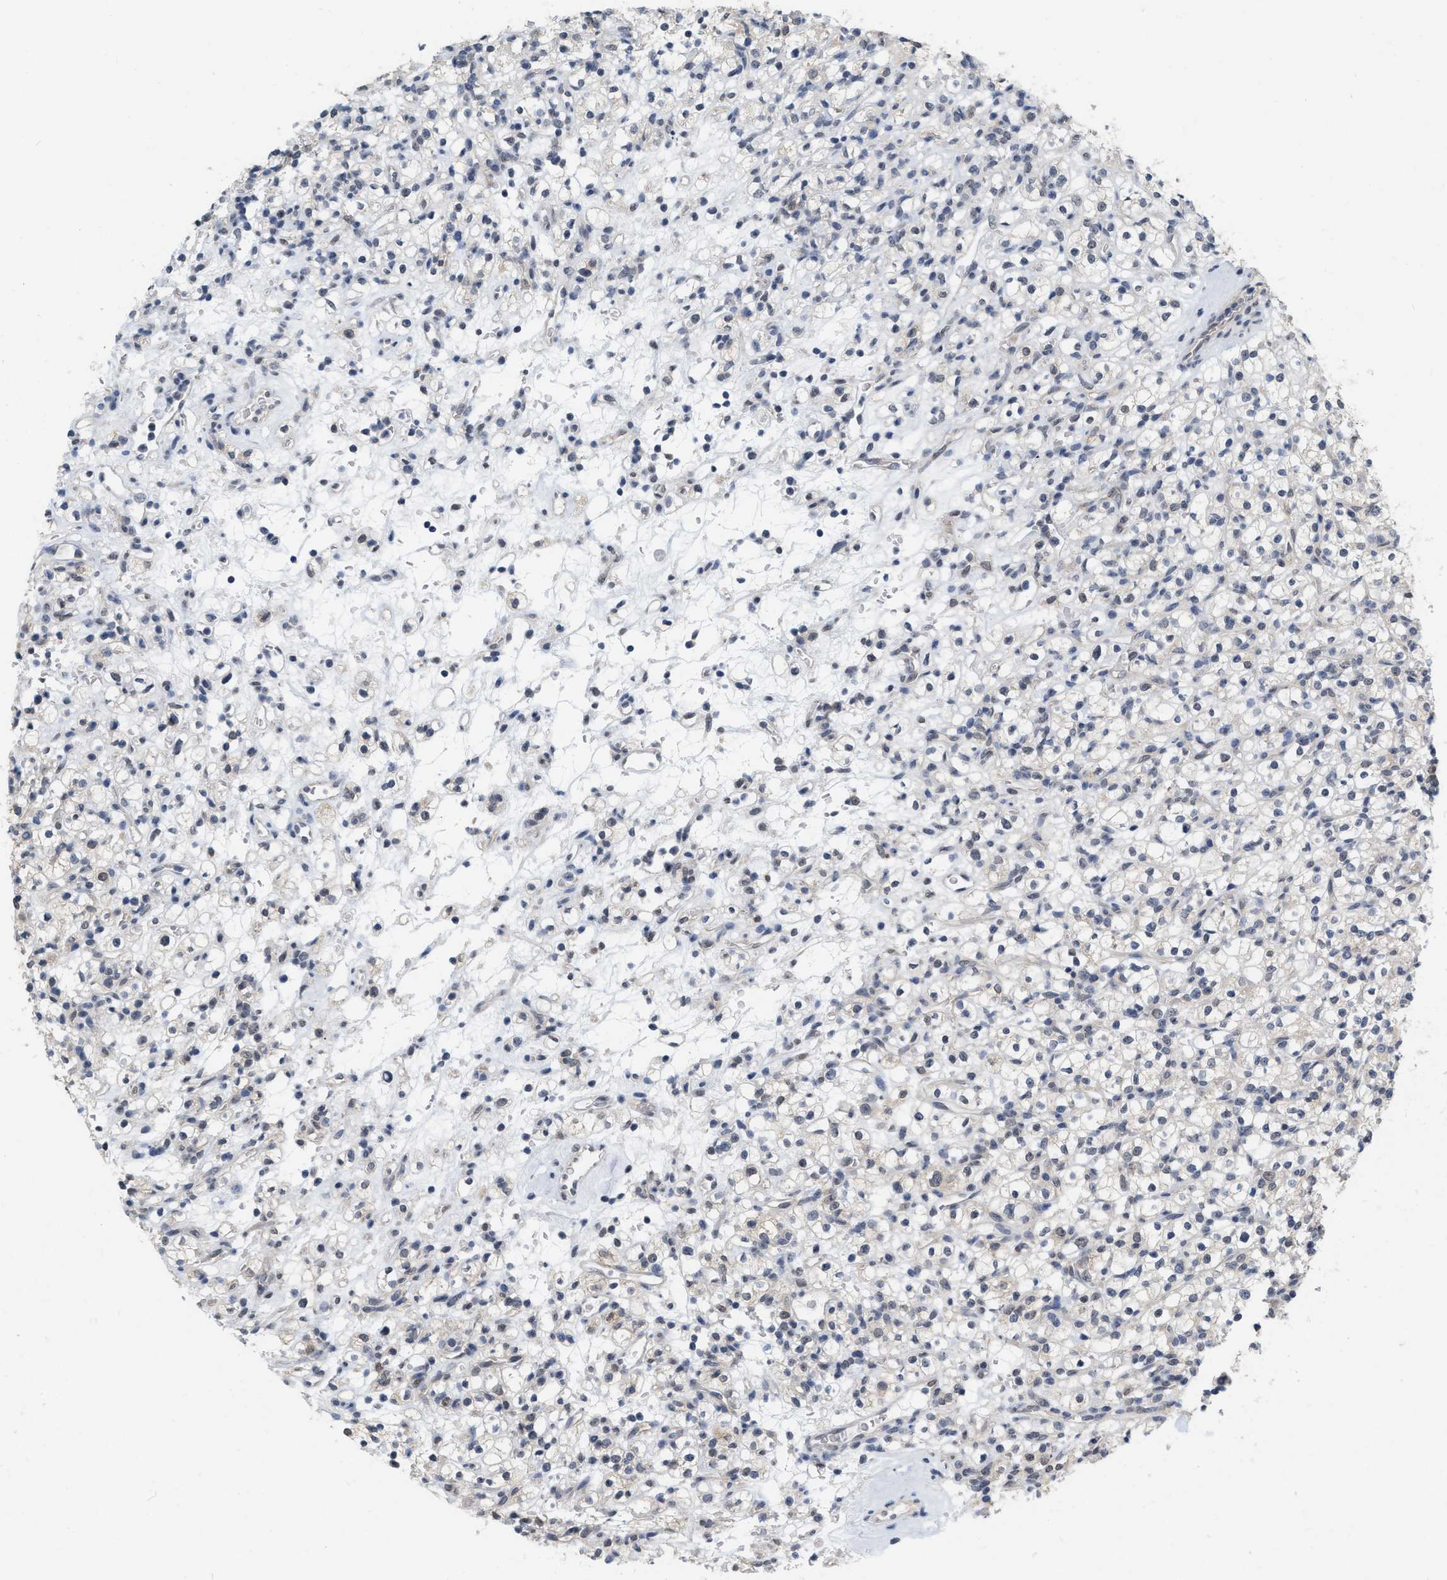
{"staining": {"intensity": "weak", "quantity": "<25%", "location": "nuclear"}, "tissue": "renal cancer", "cell_type": "Tumor cells", "image_type": "cancer", "snomed": [{"axis": "morphology", "description": "Normal tissue, NOS"}, {"axis": "morphology", "description": "Adenocarcinoma, NOS"}, {"axis": "topography", "description": "Kidney"}], "caption": "The IHC histopathology image has no significant positivity in tumor cells of renal cancer (adenocarcinoma) tissue.", "gene": "RUVBL1", "patient": {"sex": "female", "age": 72}}